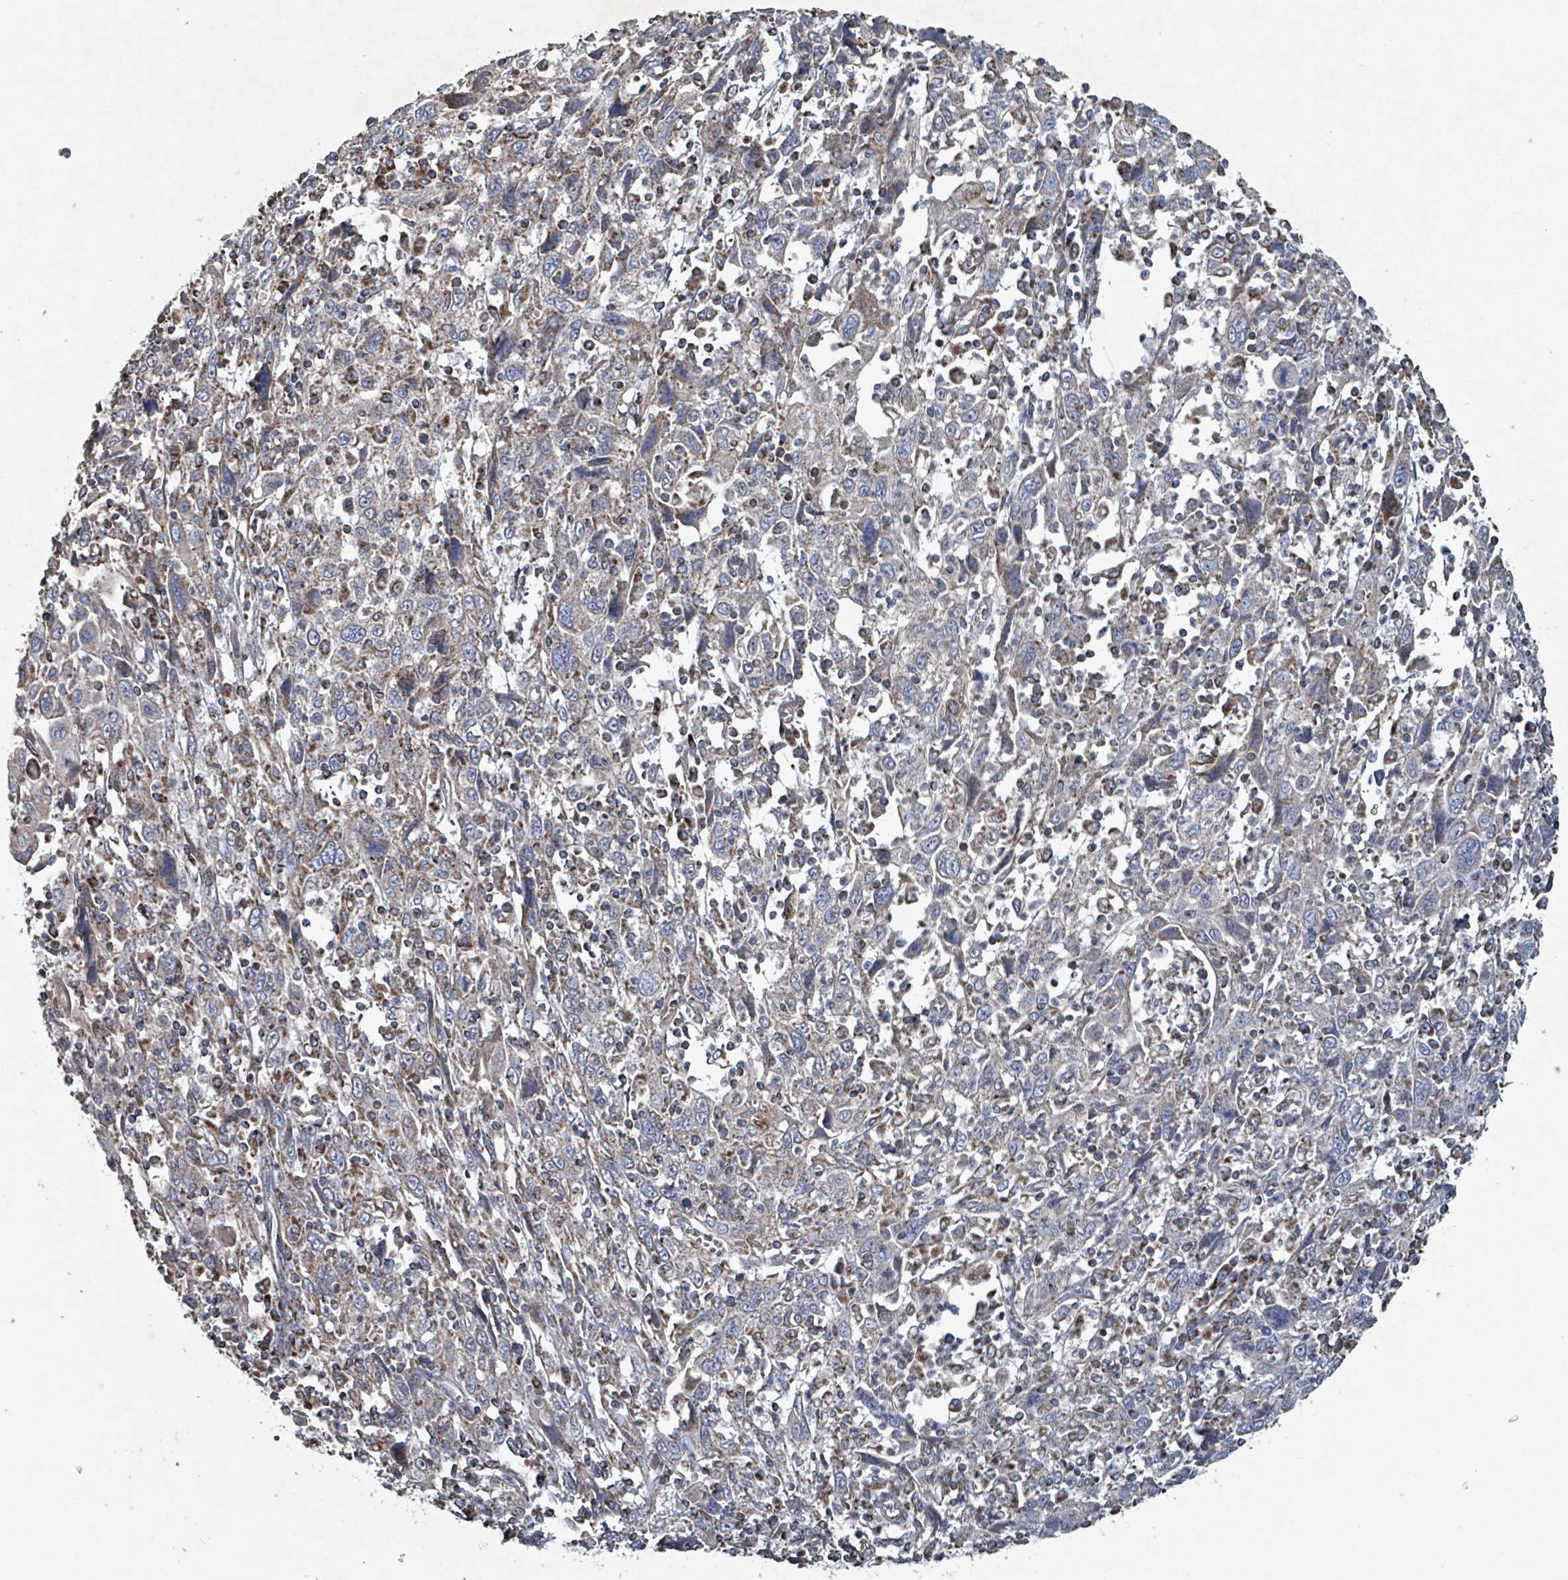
{"staining": {"intensity": "moderate", "quantity": "<25%", "location": "cytoplasmic/membranous"}, "tissue": "cervical cancer", "cell_type": "Tumor cells", "image_type": "cancer", "snomed": [{"axis": "morphology", "description": "Squamous cell carcinoma, NOS"}, {"axis": "topography", "description": "Cervix"}], "caption": "Human cervical cancer (squamous cell carcinoma) stained with a protein marker displays moderate staining in tumor cells.", "gene": "ABHD18", "patient": {"sex": "female", "age": 46}}